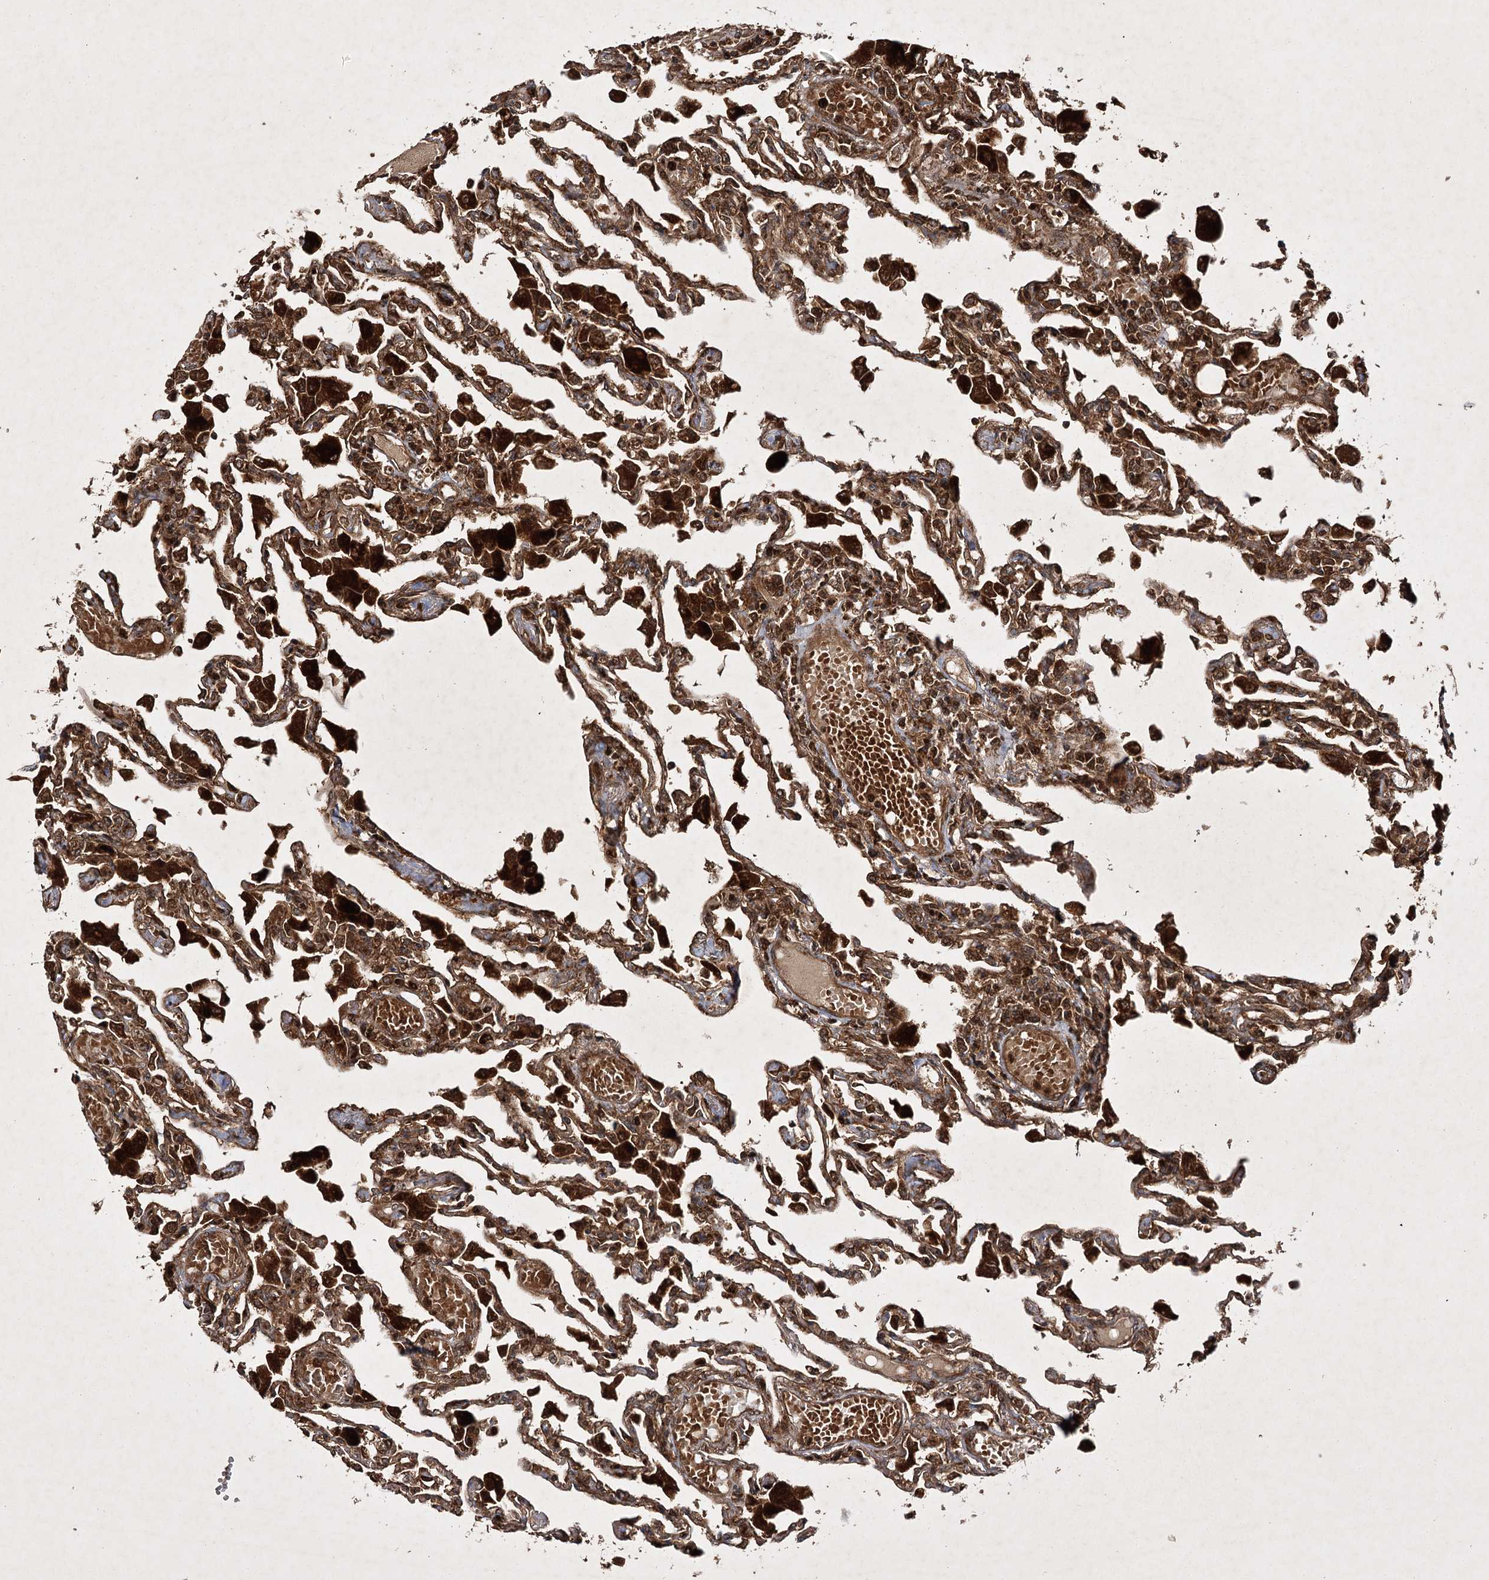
{"staining": {"intensity": "strong", "quantity": ">75%", "location": "cytoplasmic/membranous"}, "tissue": "lung", "cell_type": "Alveolar cells", "image_type": "normal", "snomed": [{"axis": "morphology", "description": "Normal tissue, NOS"}, {"axis": "topography", "description": "Bronchus"}, {"axis": "topography", "description": "Lung"}], "caption": "Immunohistochemical staining of unremarkable lung demonstrates >75% levels of strong cytoplasmic/membranous protein positivity in about >75% of alveolar cells.", "gene": "DNAJC13", "patient": {"sex": "female", "age": 49}}